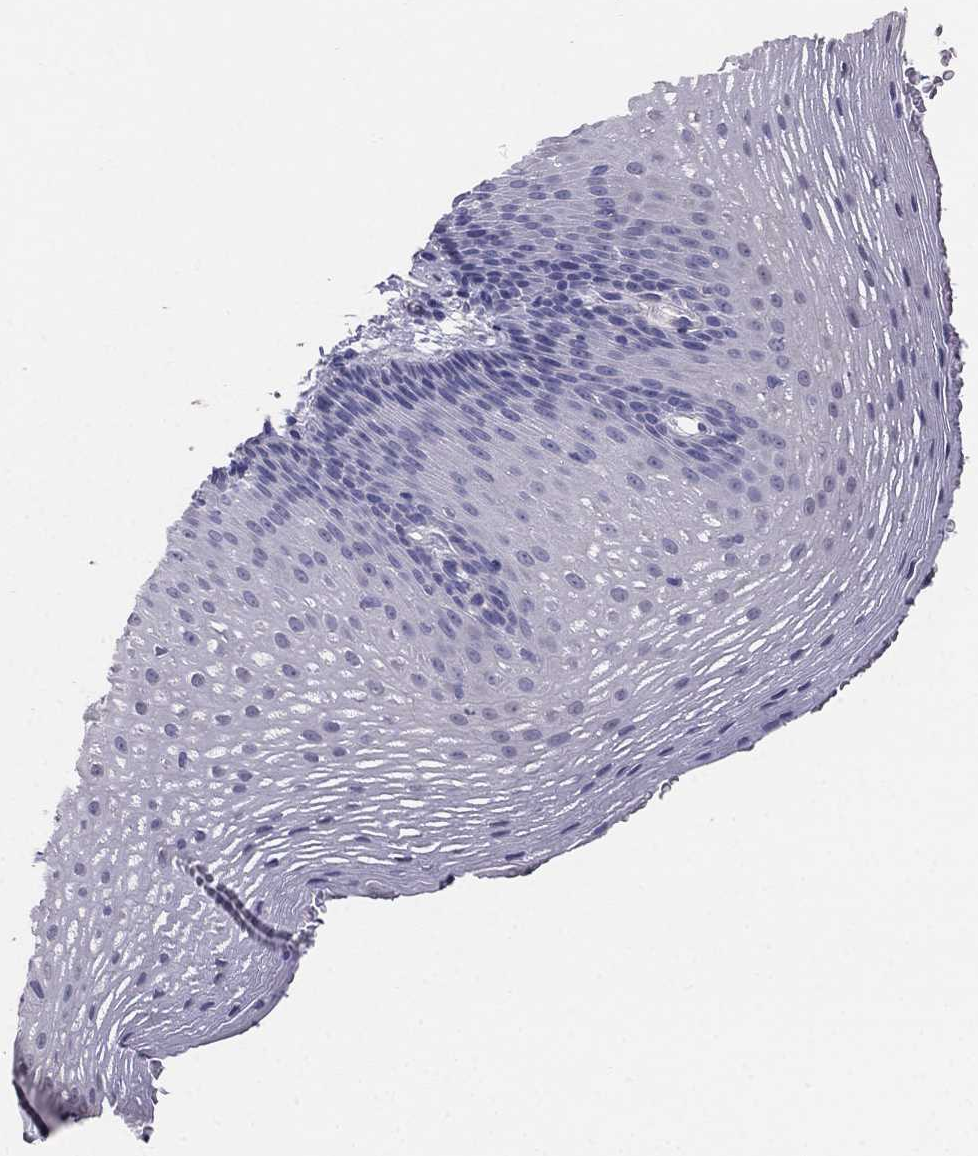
{"staining": {"intensity": "negative", "quantity": "none", "location": "none"}, "tissue": "esophagus", "cell_type": "Squamous epithelial cells", "image_type": "normal", "snomed": [{"axis": "morphology", "description": "Normal tissue, NOS"}, {"axis": "topography", "description": "Esophagus"}], "caption": "This is an immunohistochemistry (IHC) image of unremarkable human esophagus. There is no positivity in squamous epithelial cells.", "gene": "ALOXE3", "patient": {"sex": "male", "age": 76}}